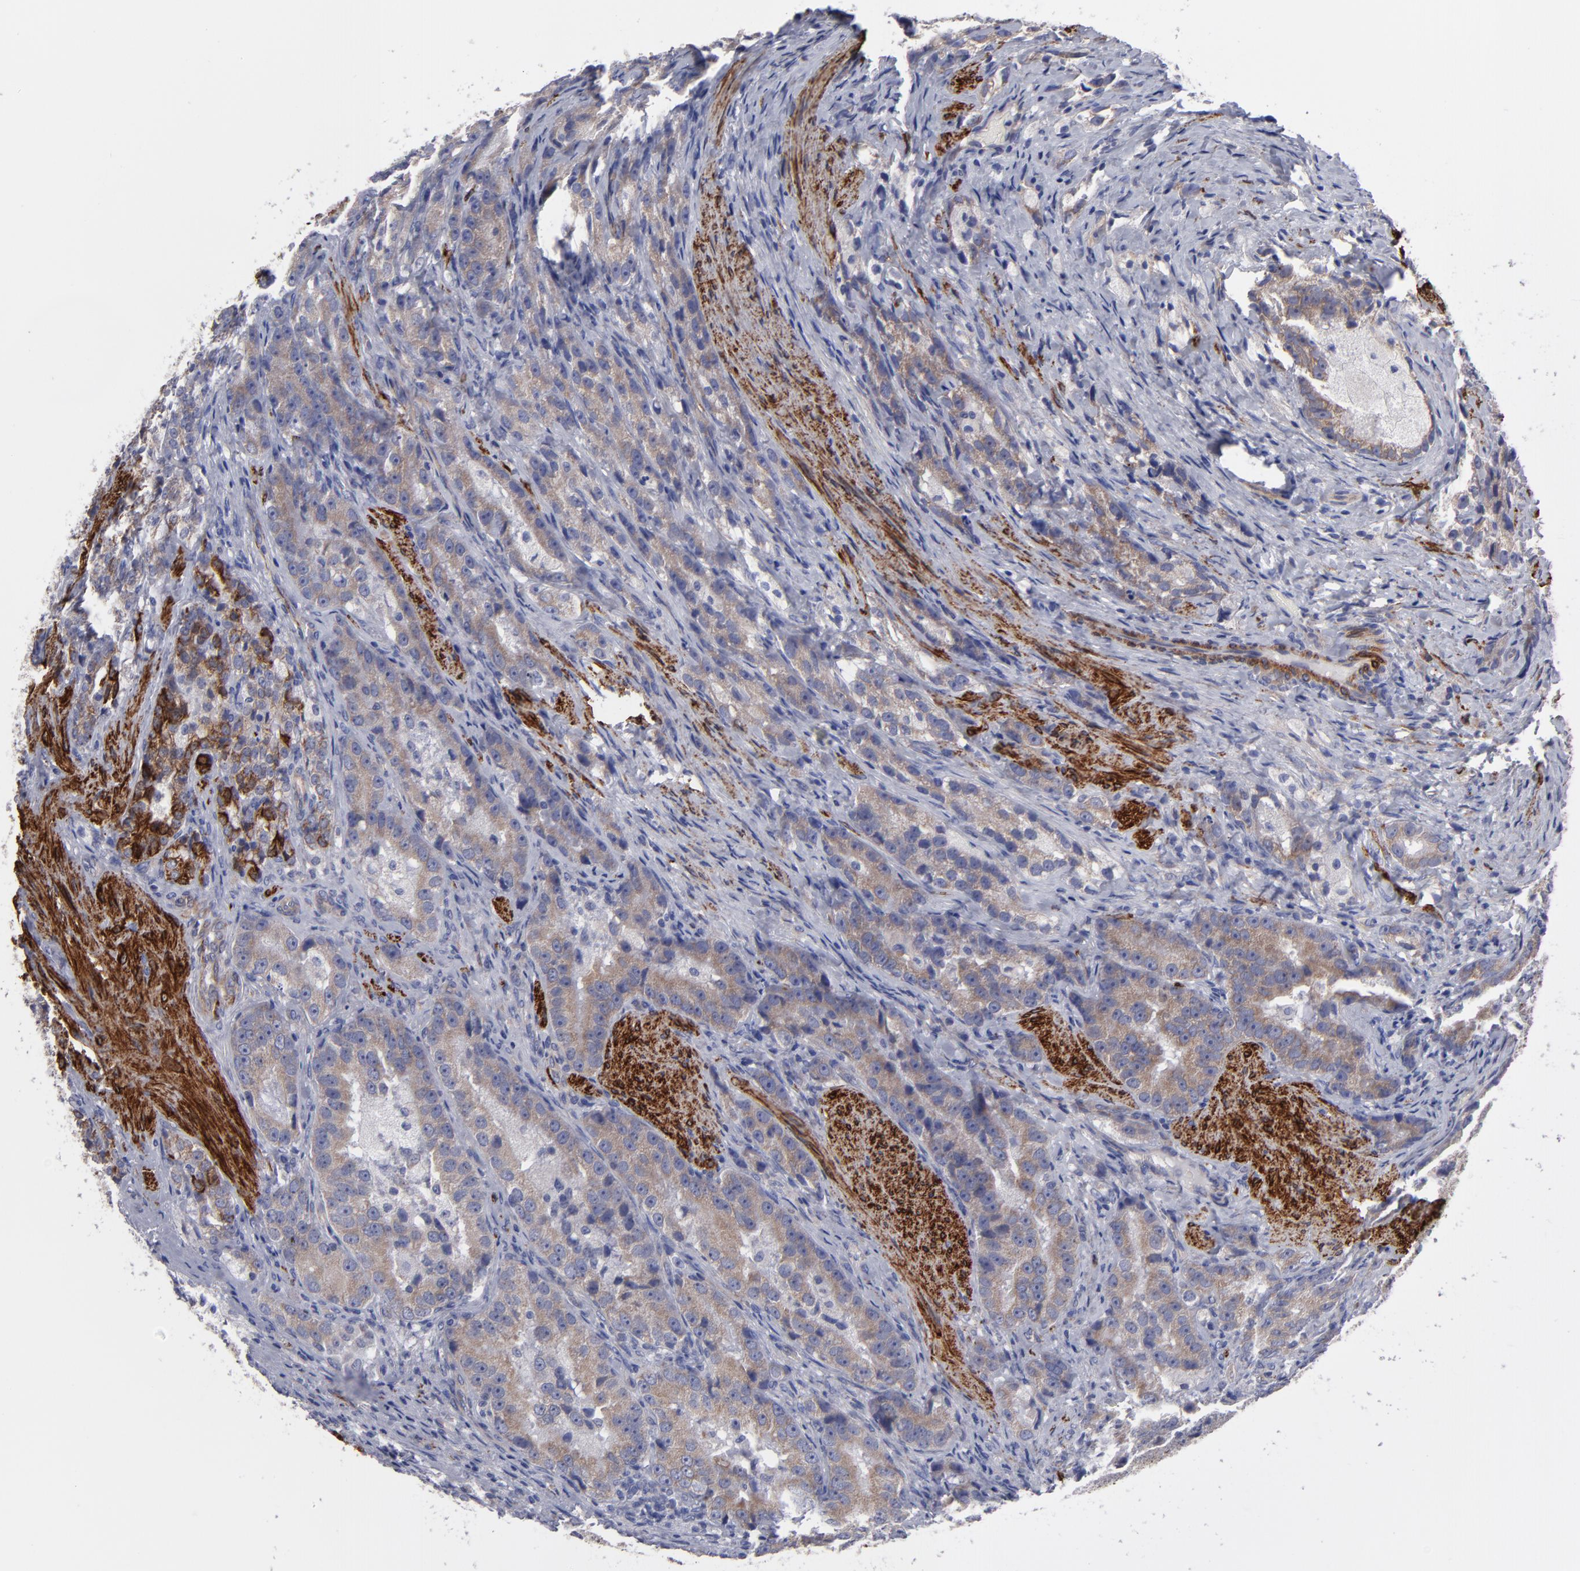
{"staining": {"intensity": "moderate", "quantity": ">75%", "location": "cytoplasmic/membranous"}, "tissue": "prostate cancer", "cell_type": "Tumor cells", "image_type": "cancer", "snomed": [{"axis": "morphology", "description": "Adenocarcinoma, High grade"}, {"axis": "topography", "description": "Prostate"}], "caption": "Protein expression analysis of high-grade adenocarcinoma (prostate) exhibits moderate cytoplasmic/membranous staining in about >75% of tumor cells.", "gene": "SLMAP", "patient": {"sex": "male", "age": 63}}